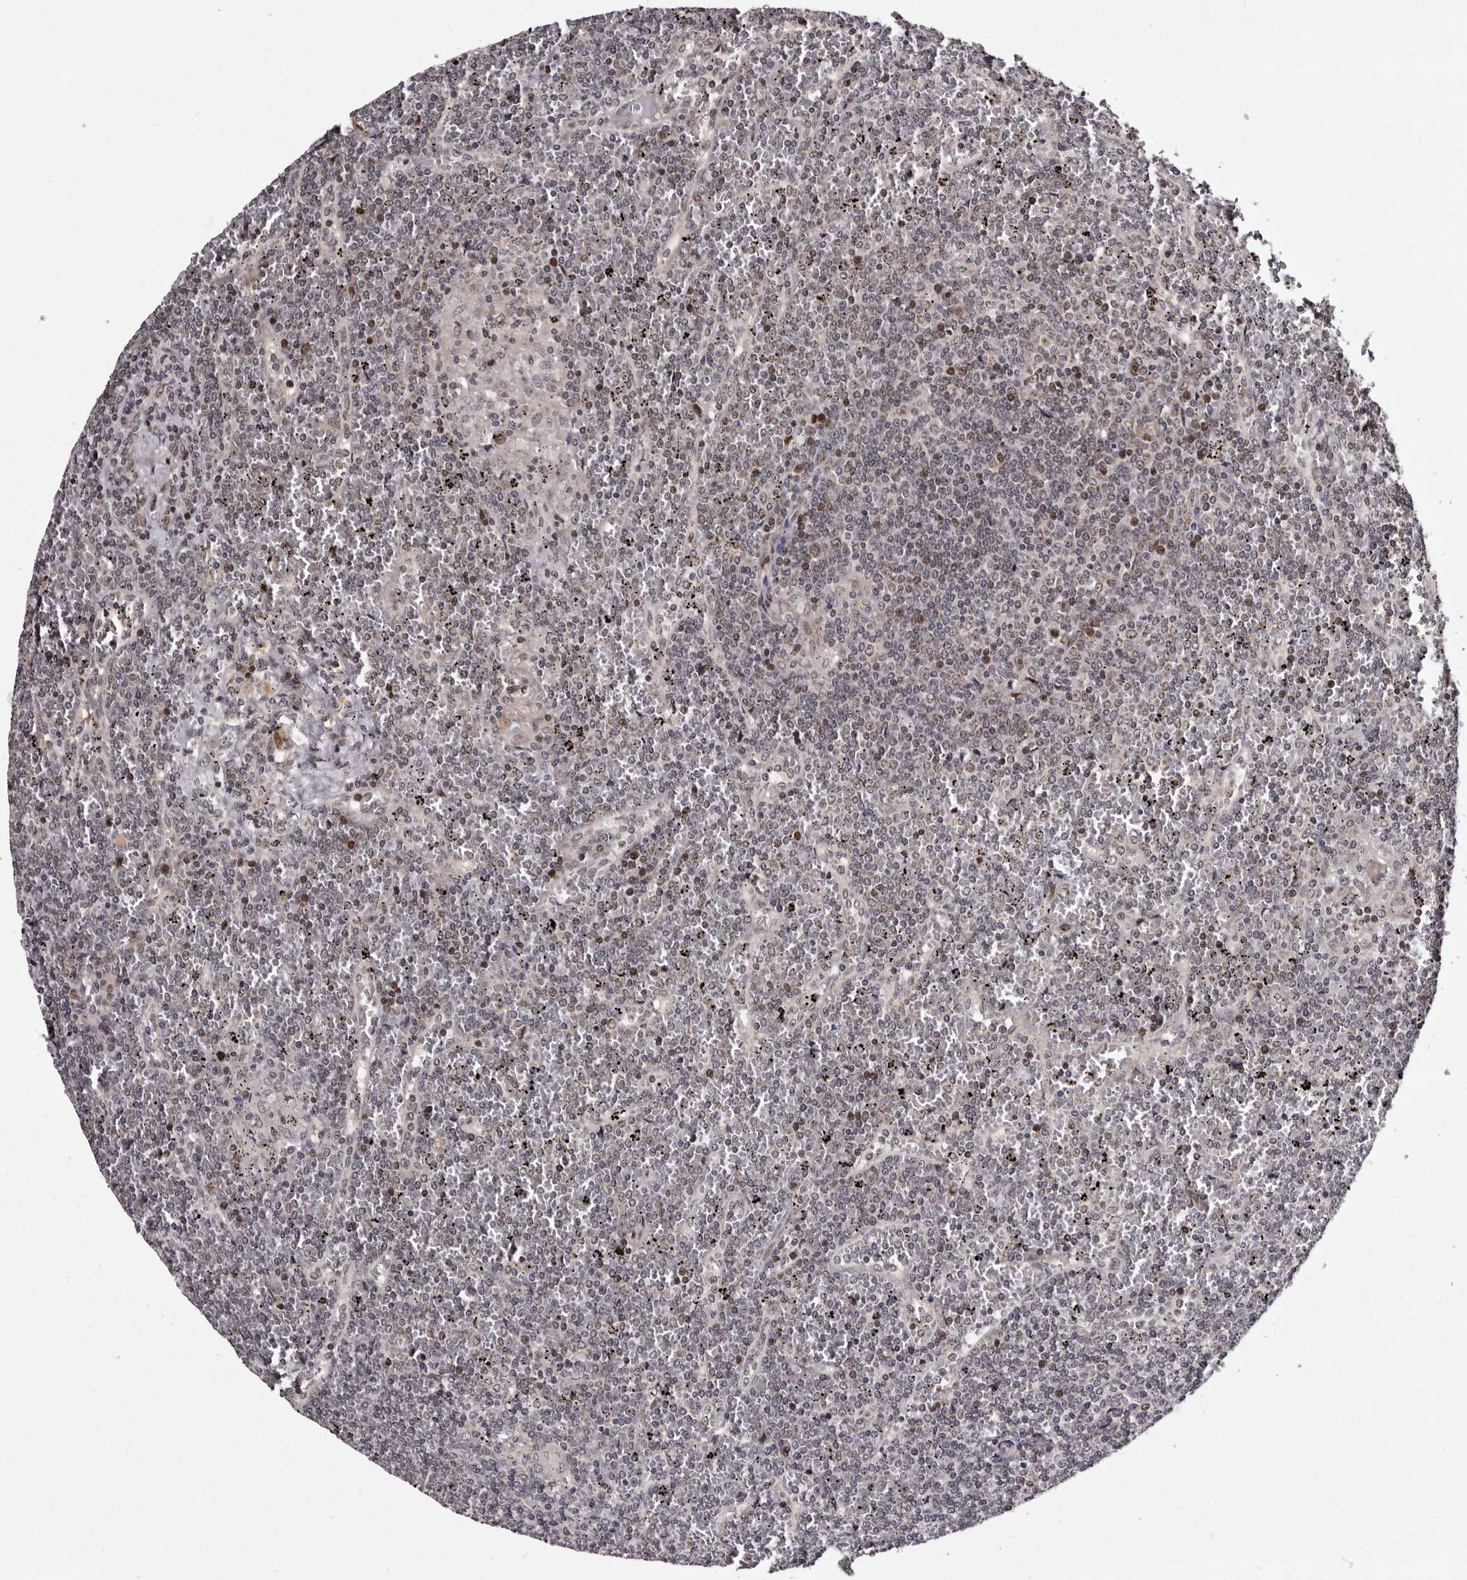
{"staining": {"intensity": "negative", "quantity": "none", "location": "none"}, "tissue": "lymphoma", "cell_type": "Tumor cells", "image_type": "cancer", "snomed": [{"axis": "morphology", "description": "Malignant lymphoma, non-Hodgkin's type, Low grade"}, {"axis": "topography", "description": "Spleen"}], "caption": "DAB (3,3'-diaminobenzidine) immunohistochemical staining of human malignant lymphoma, non-Hodgkin's type (low-grade) shows no significant positivity in tumor cells.", "gene": "TNKS", "patient": {"sex": "female", "age": 19}}